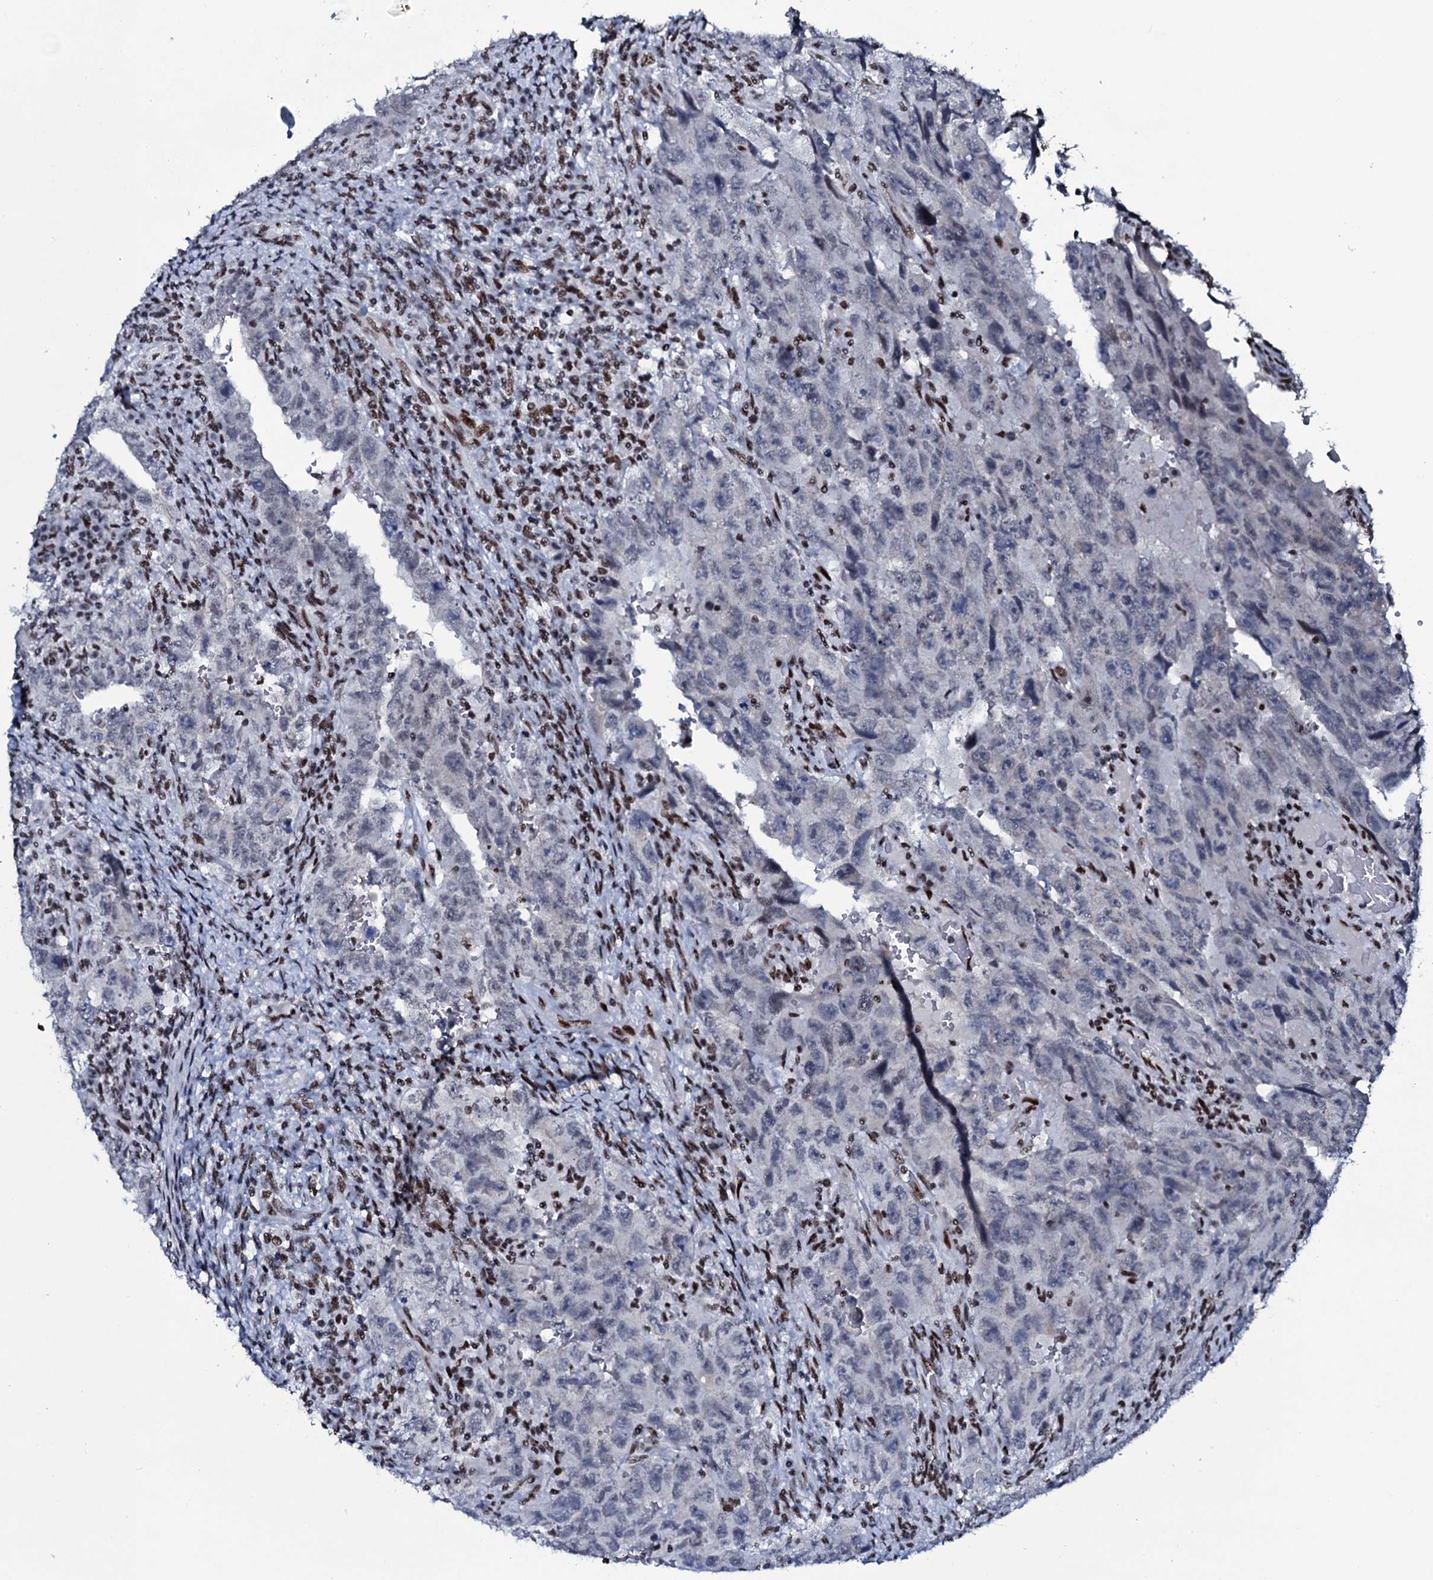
{"staining": {"intensity": "negative", "quantity": "none", "location": "none"}, "tissue": "testis cancer", "cell_type": "Tumor cells", "image_type": "cancer", "snomed": [{"axis": "morphology", "description": "Carcinoma, Embryonal, NOS"}, {"axis": "topography", "description": "Testis"}], "caption": "Immunohistochemistry (IHC) of human embryonal carcinoma (testis) displays no expression in tumor cells.", "gene": "ZMIZ2", "patient": {"sex": "male", "age": 26}}